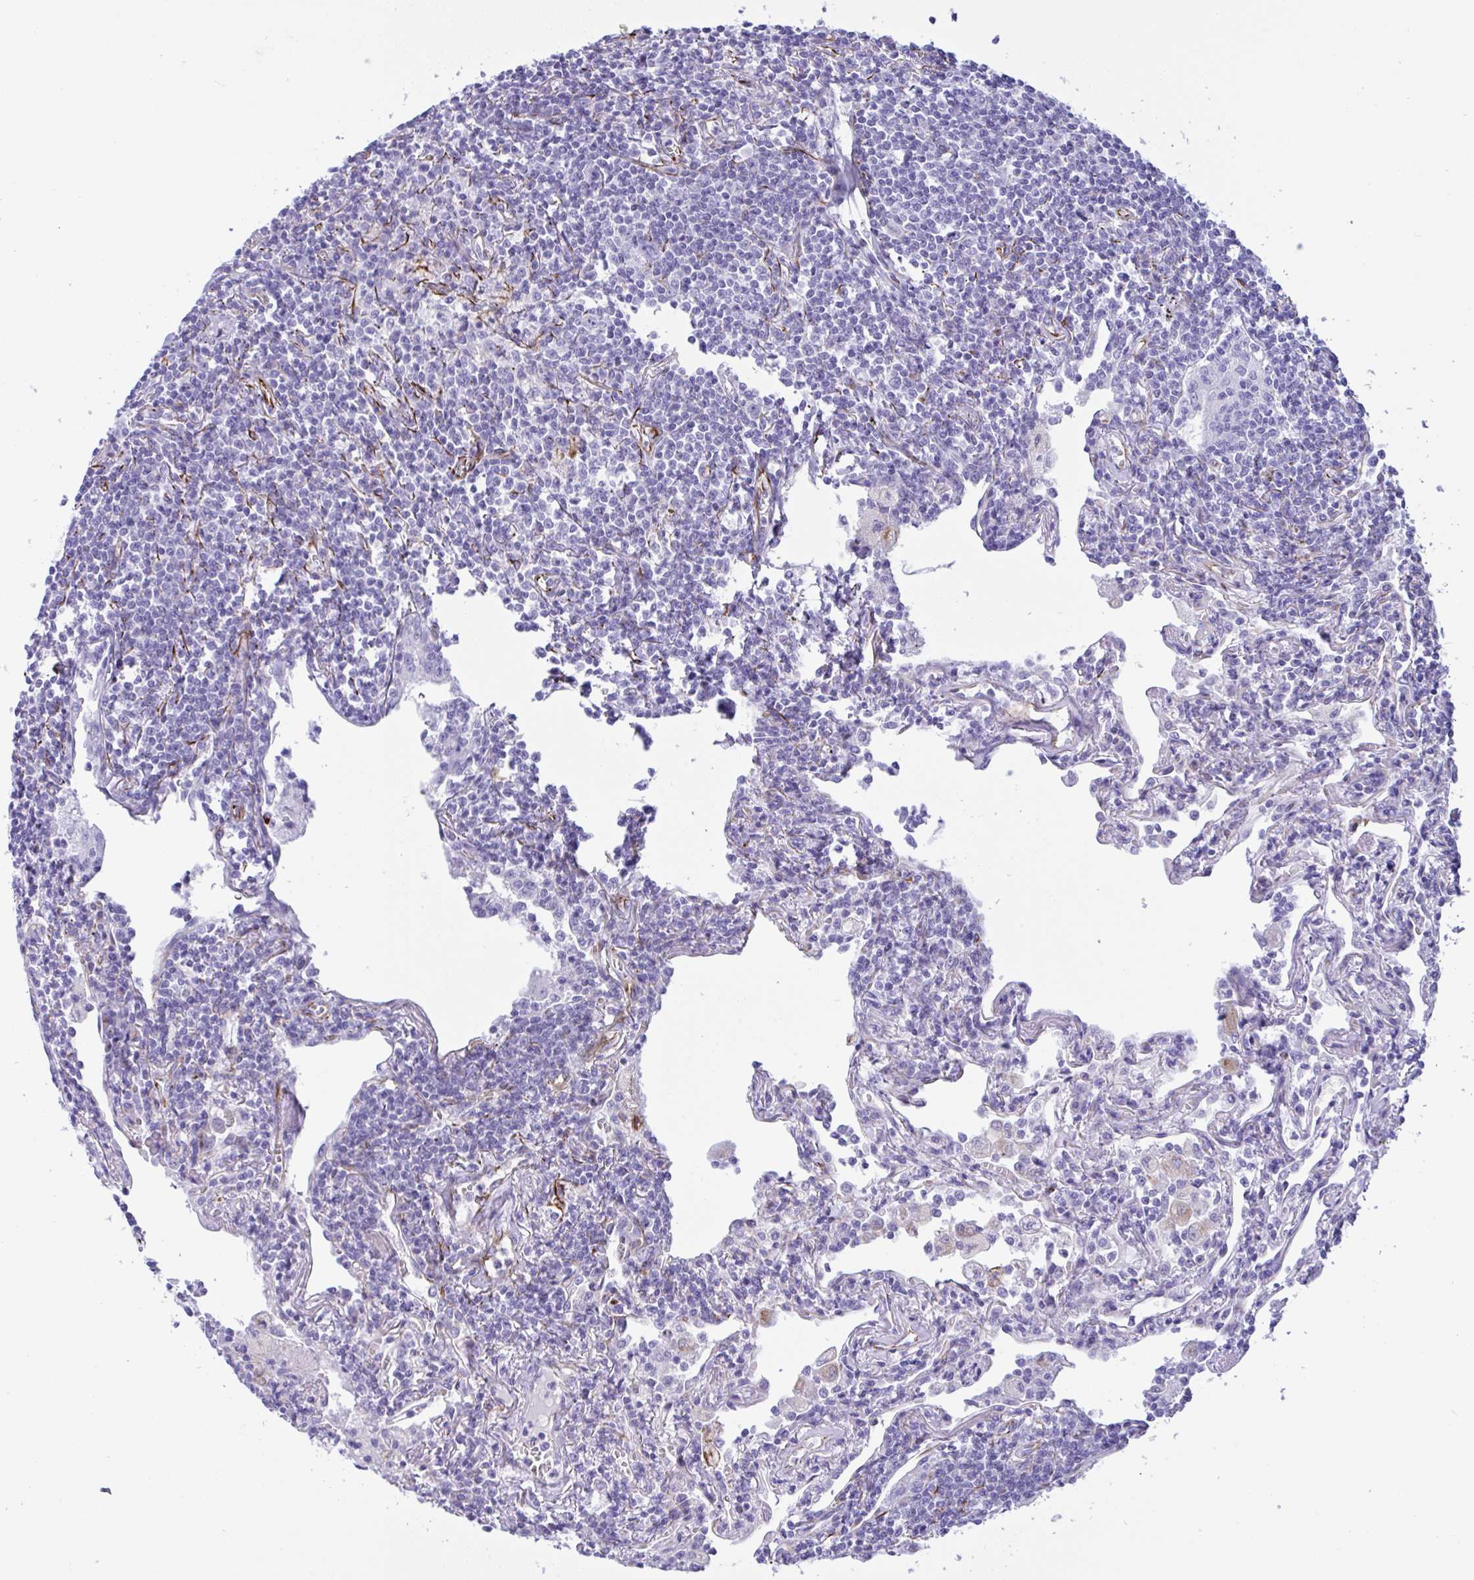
{"staining": {"intensity": "negative", "quantity": "none", "location": "none"}, "tissue": "lymphoma", "cell_type": "Tumor cells", "image_type": "cancer", "snomed": [{"axis": "morphology", "description": "Malignant lymphoma, non-Hodgkin's type, Low grade"}, {"axis": "topography", "description": "Lung"}], "caption": "Human lymphoma stained for a protein using immunohistochemistry (IHC) displays no expression in tumor cells.", "gene": "SMAD5", "patient": {"sex": "female", "age": 71}}